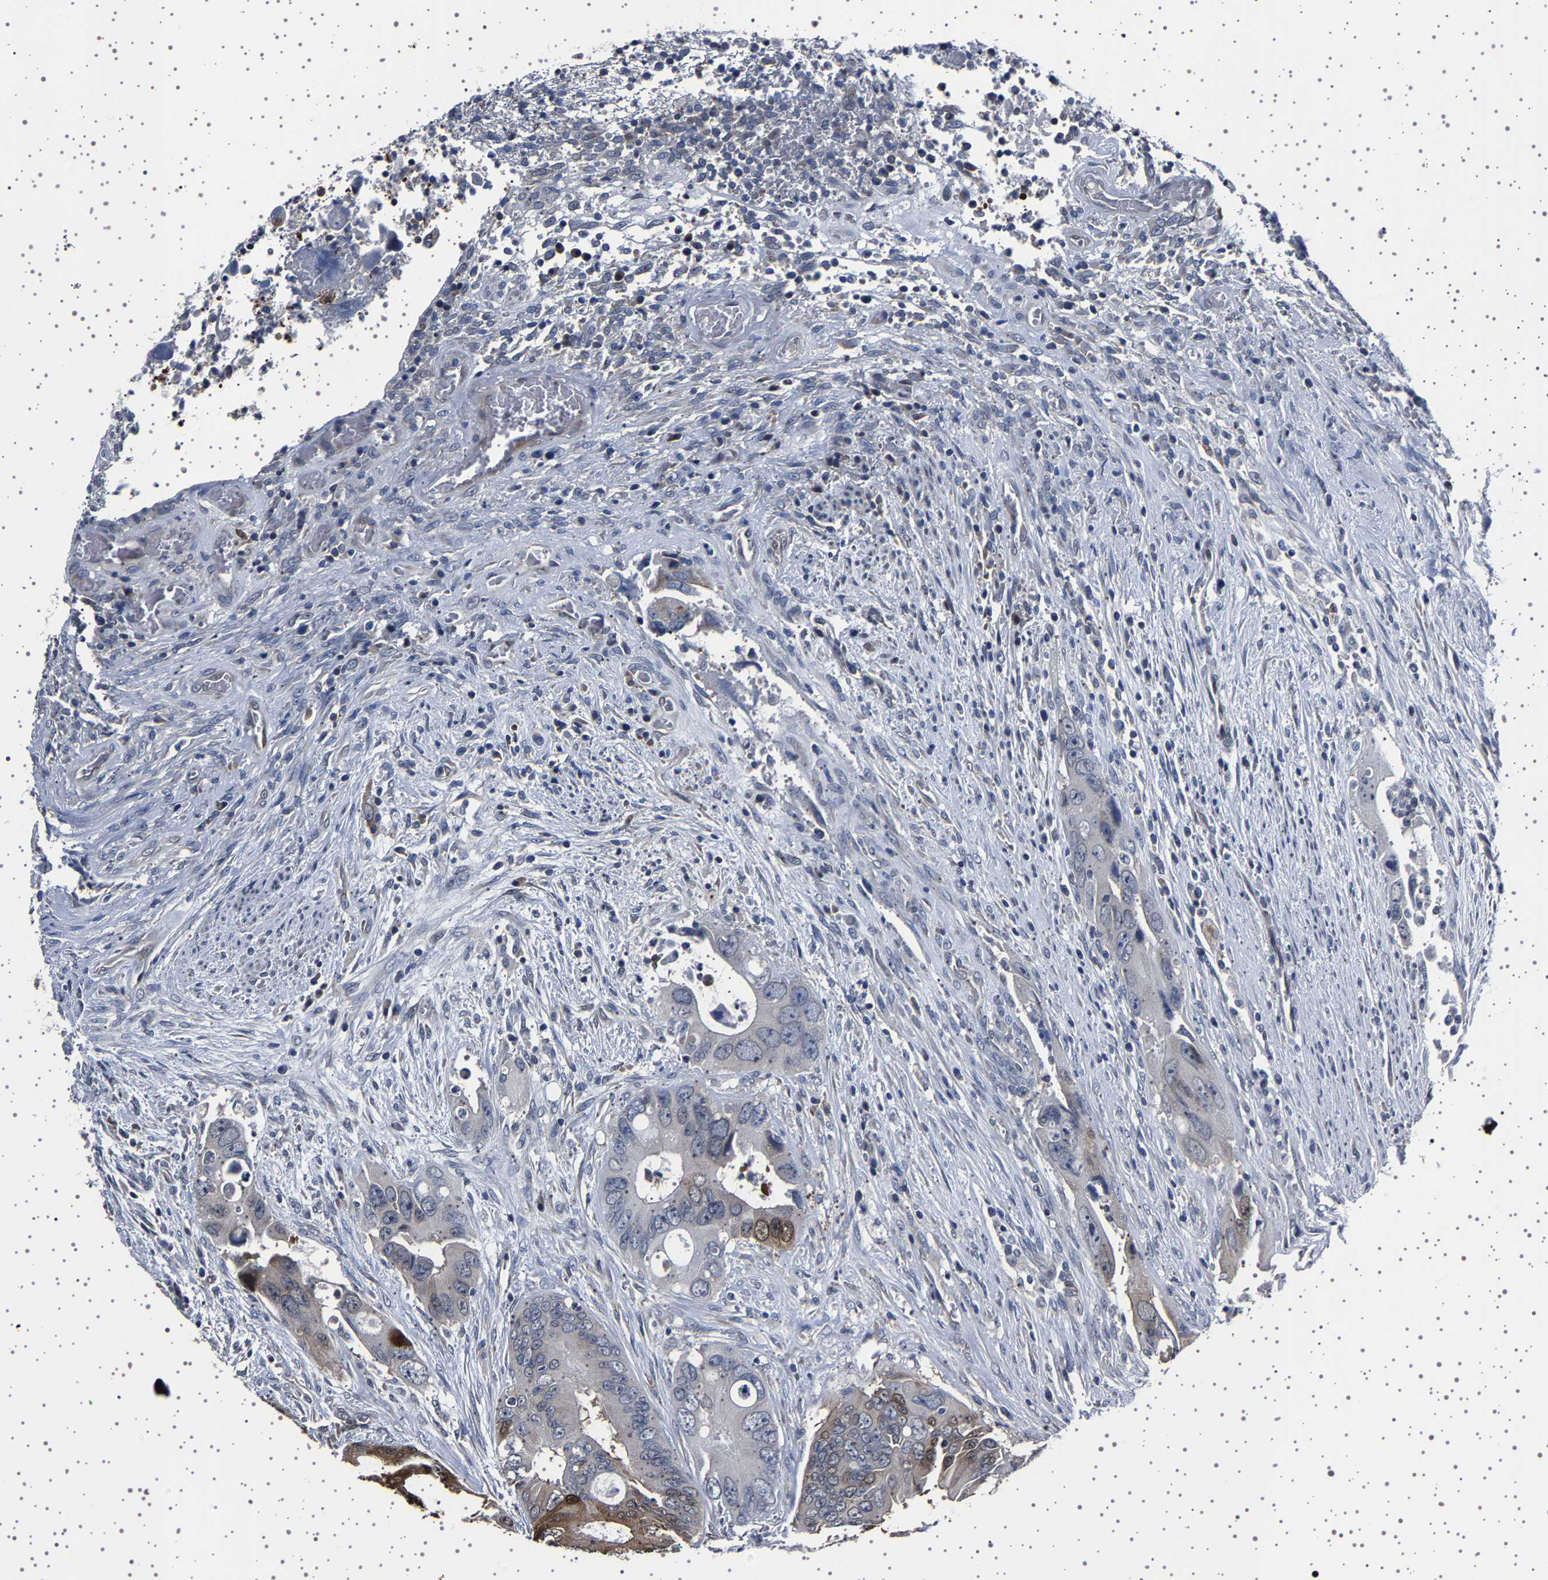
{"staining": {"intensity": "moderate", "quantity": "<25%", "location": "cytoplasmic/membranous"}, "tissue": "colorectal cancer", "cell_type": "Tumor cells", "image_type": "cancer", "snomed": [{"axis": "morphology", "description": "Adenocarcinoma, NOS"}, {"axis": "topography", "description": "Rectum"}], "caption": "Moderate cytoplasmic/membranous protein expression is seen in approximately <25% of tumor cells in adenocarcinoma (colorectal).", "gene": "IL10RB", "patient": {"sex": "male", "age": 70}}